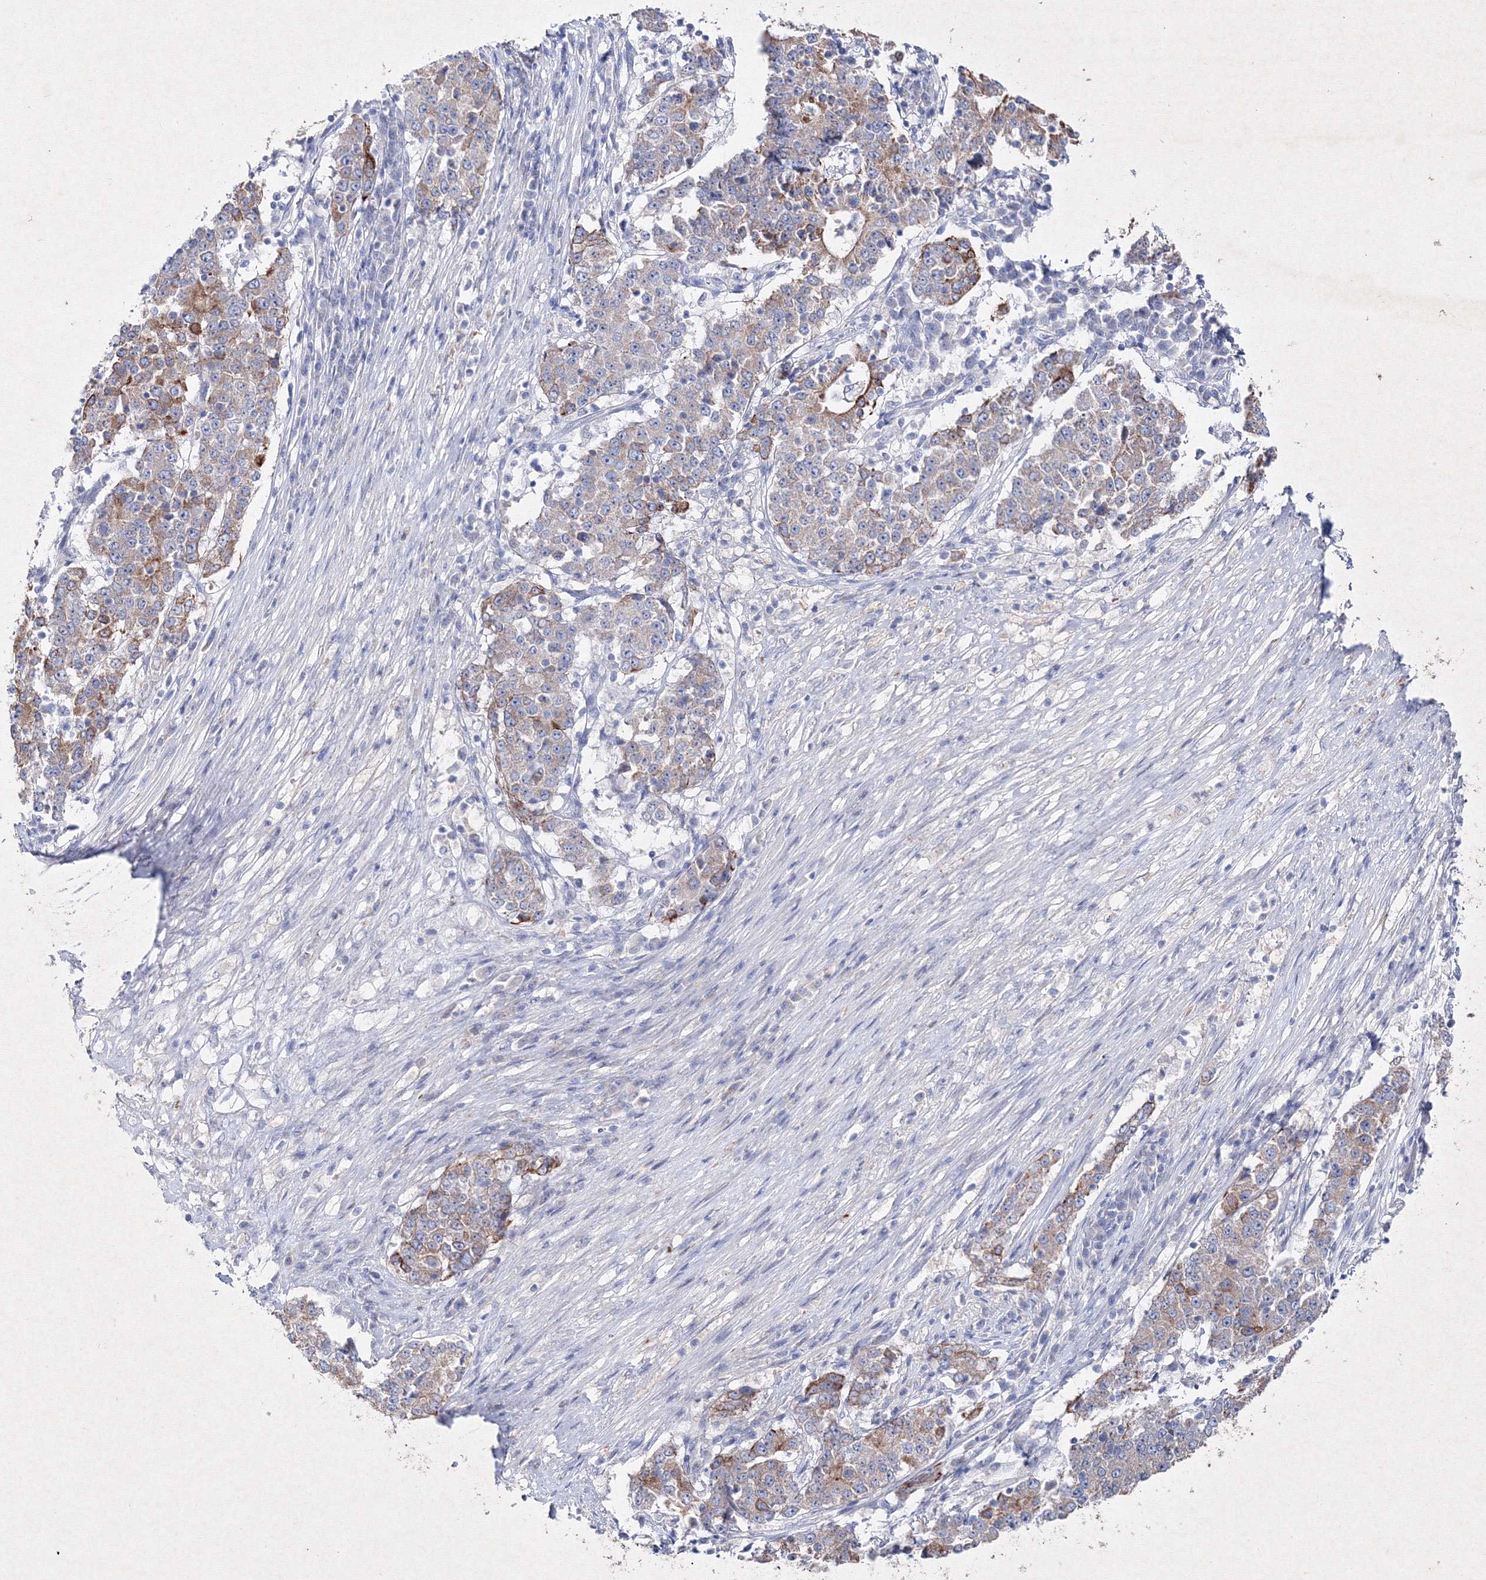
{"staining": {"intensity": "moderate", "quantity": "25%-75%", "location": "cytoplasmic/membranous"}, "tissue": "stomach cancer", "cell_type": "Tumor cells", "image_type": "cancer", "snomed": [{"axis": "morphology", "description": "Adenocarcinoma, NOS"}, {"axis": "topography", "description": "Stomach"}], "caption": "This is an image of immunohistochemistry (IHC) staining of adenocarcinoma (stomach), which shows moderate positivity in the cytoplasmic/membranous of tumor cells.", "gene": "SMIM29", "patient": {"sex": "male", "age": 59}}